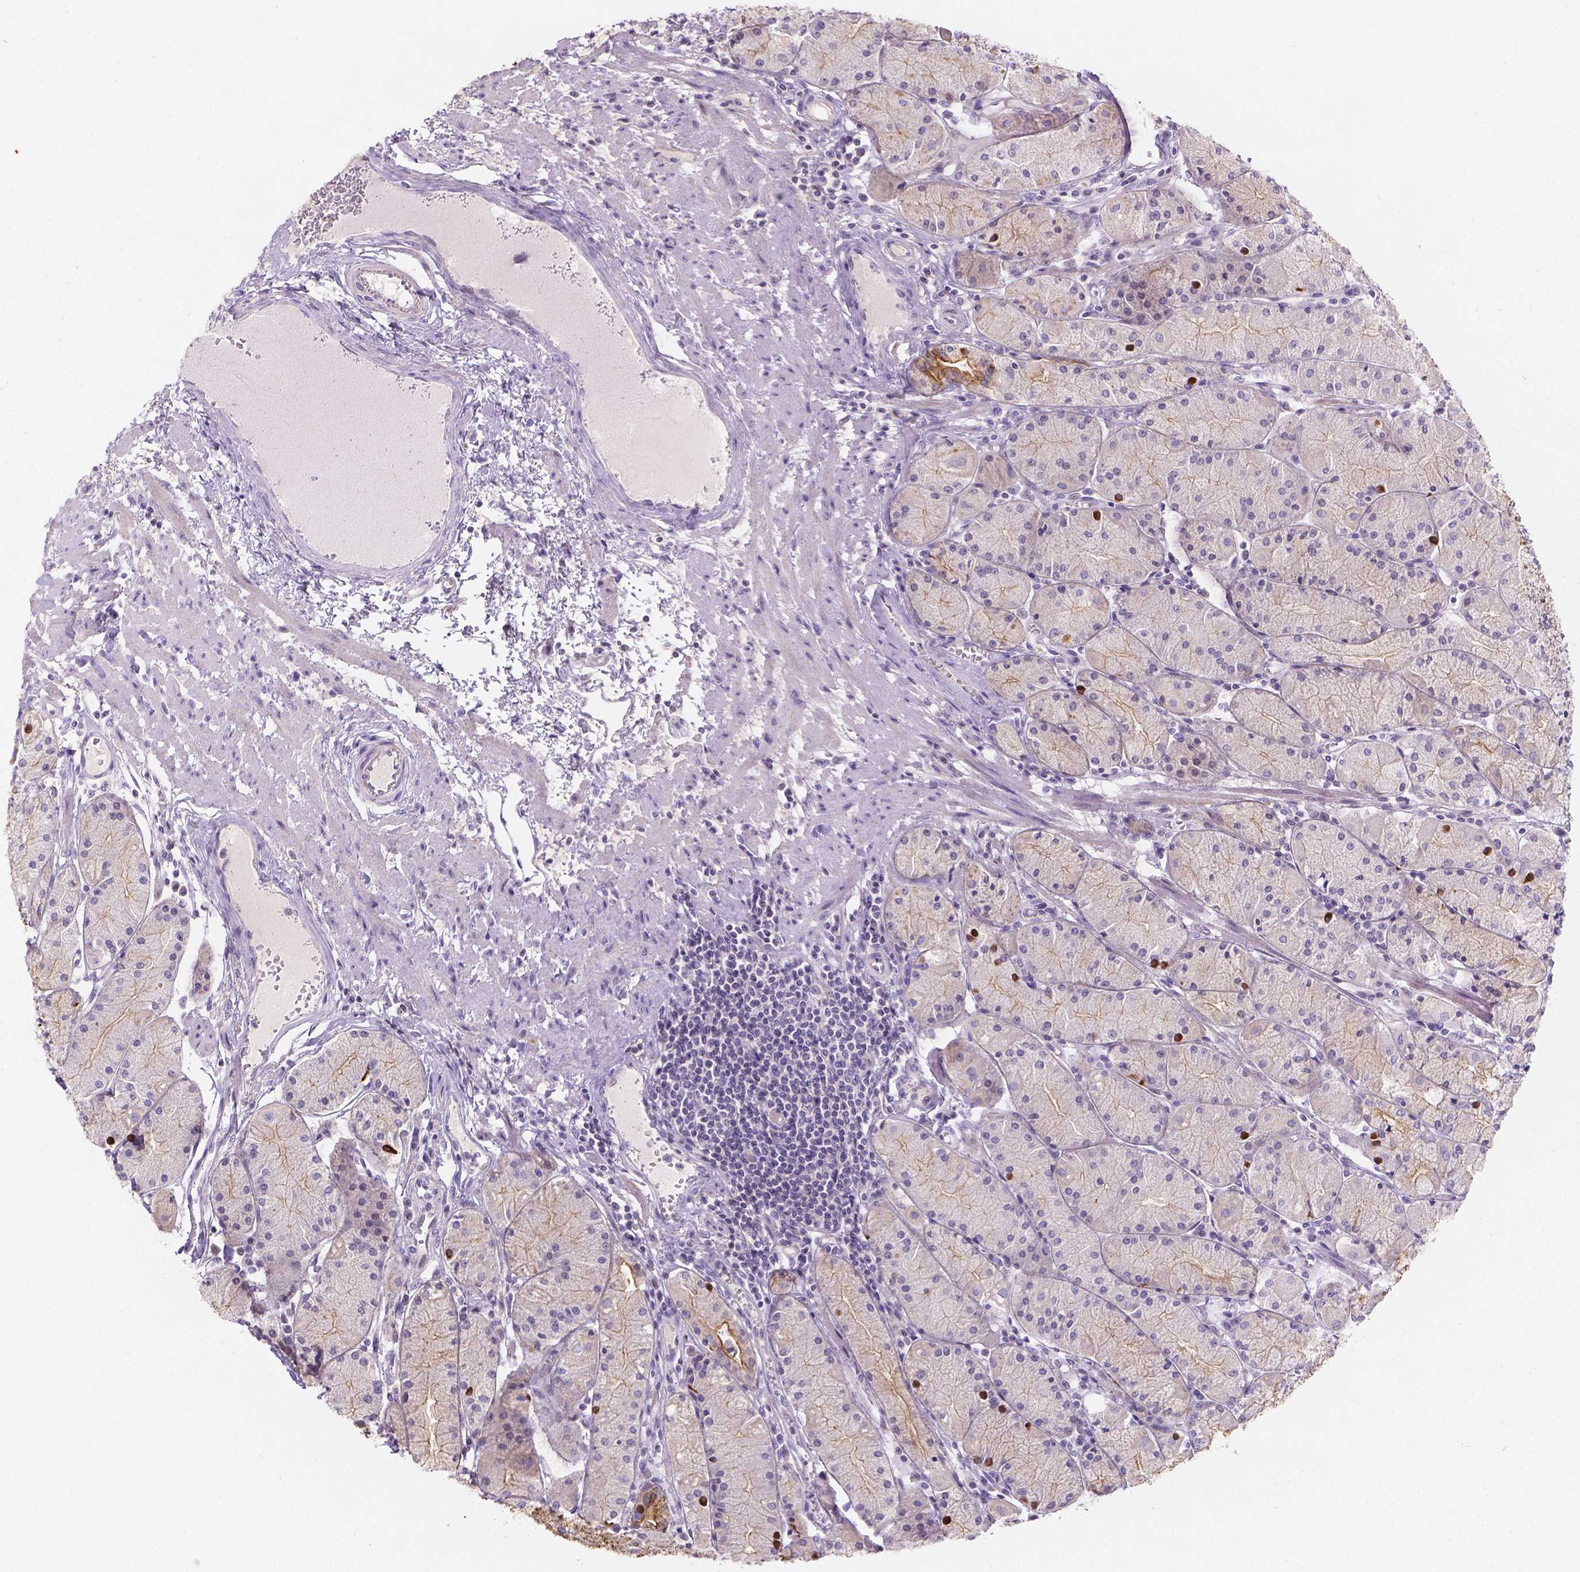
{"staining": {"intensity": "moderate", "quantity": ">75%", "location": "cytoplasmic/membranous"}, "tissue": "stomach", "cell_type": "Glandular cells", "image_type": "normal", "snomed": [{"axis": "morphology", "description": "Normal tissue, NOS"}, {"axis": "topography", "description": "Stomach, upper"}], "caption": "Immunohistochemistry of benign stomach displays medium levels of moderate cytoplasmic/membranous staining in approximately >75% of glandular cells.", "gene": "DMWD", "patient": {"sex": "male", "age": 69}}